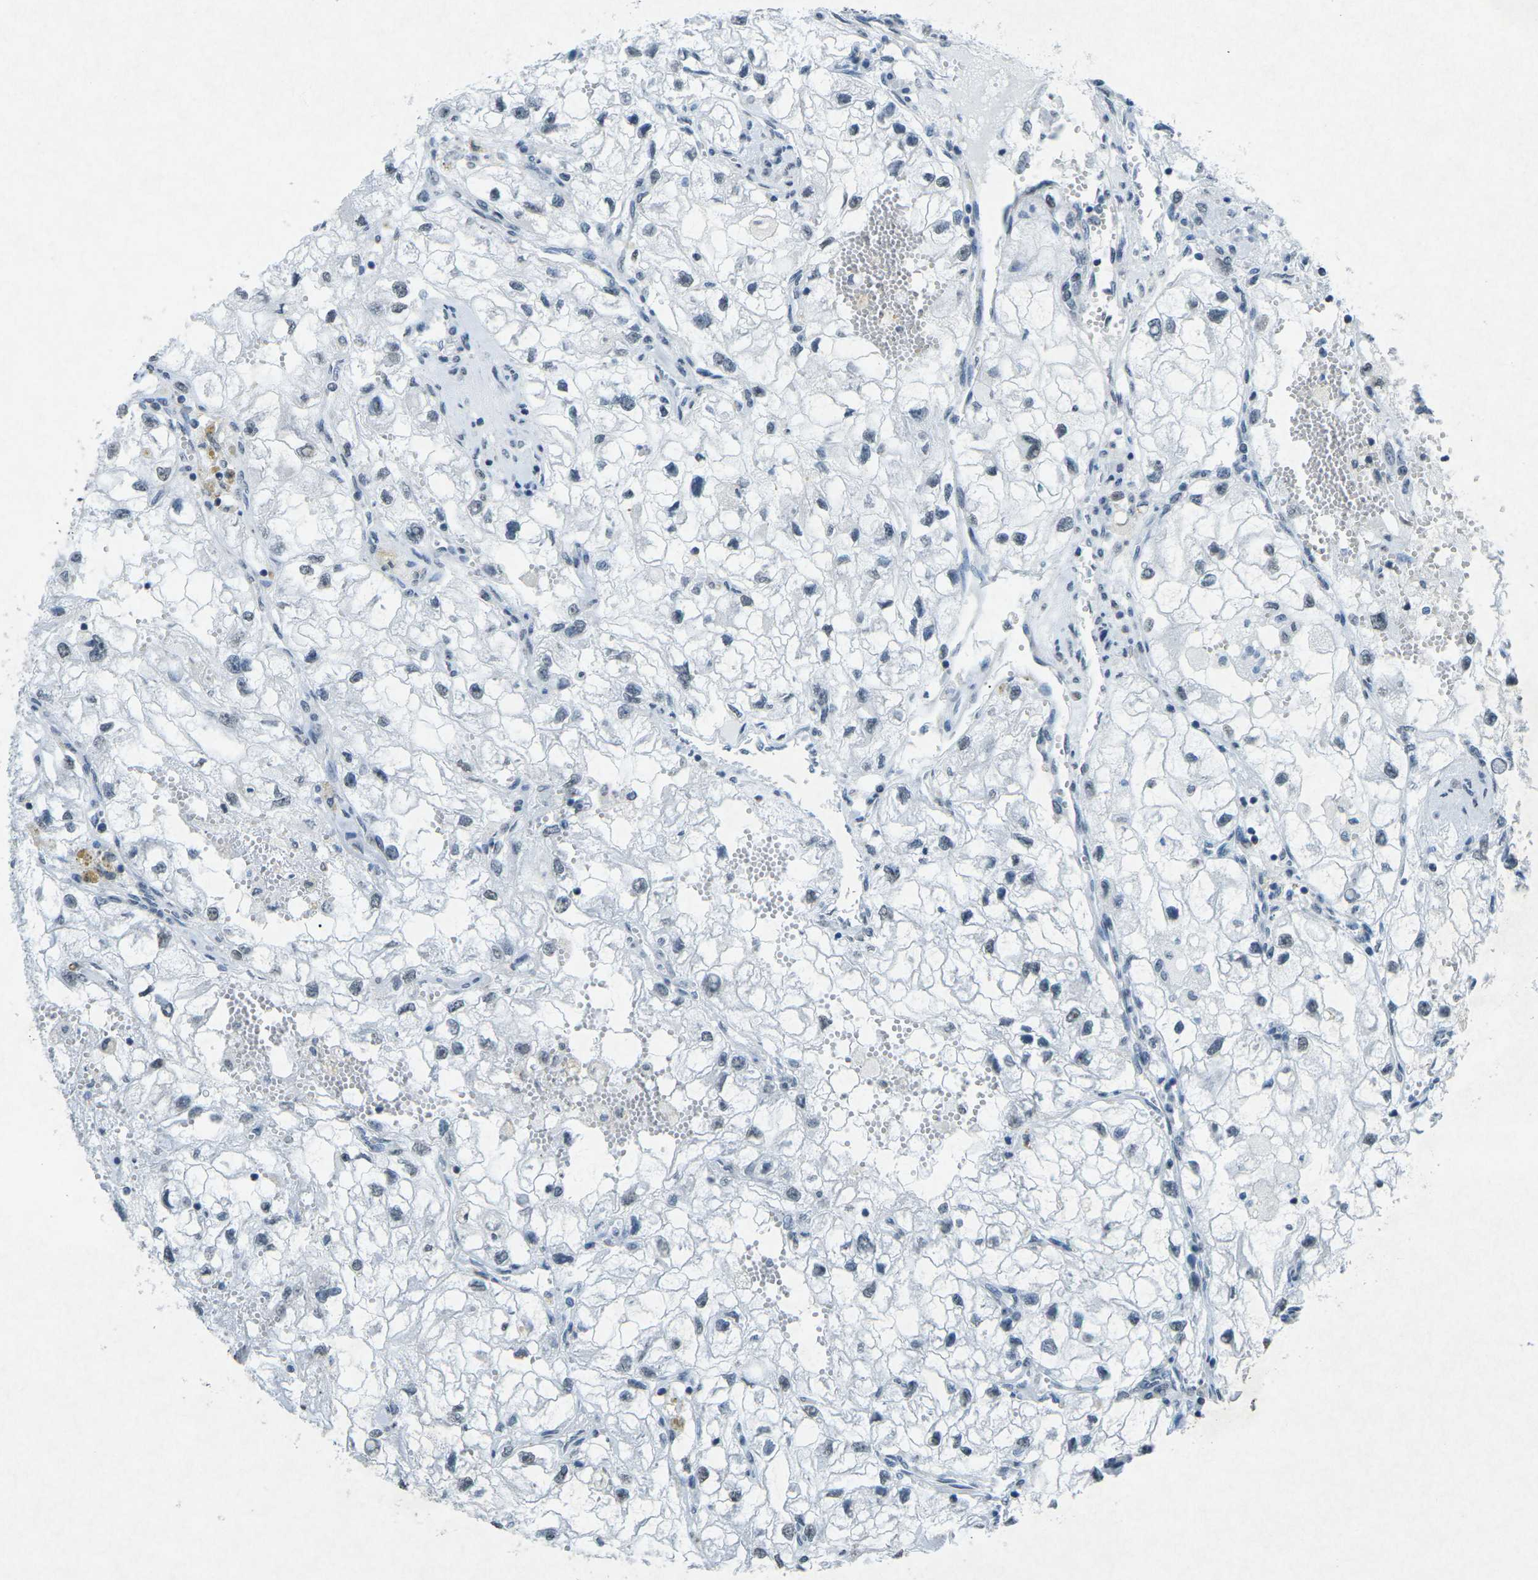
{"staining": {"intensity": "negative", "quantity": "none", "location": "none"}, "tissue": "renal cancer", "cell_type": "Tumor cells", "image_type": "cancer", "snomed": [{"axis": "morphology", "description": "Adenocarcinoma, NOS"}, {"axis": "topography", "description": "Kidney"}], "caption": "IHC micrograph of human renal adenocarcinoma stained for a protein (brown), which displays no expression in tumor cells.", "gene": "TFR2", "patient": {"sex": "female", "age": 70}}